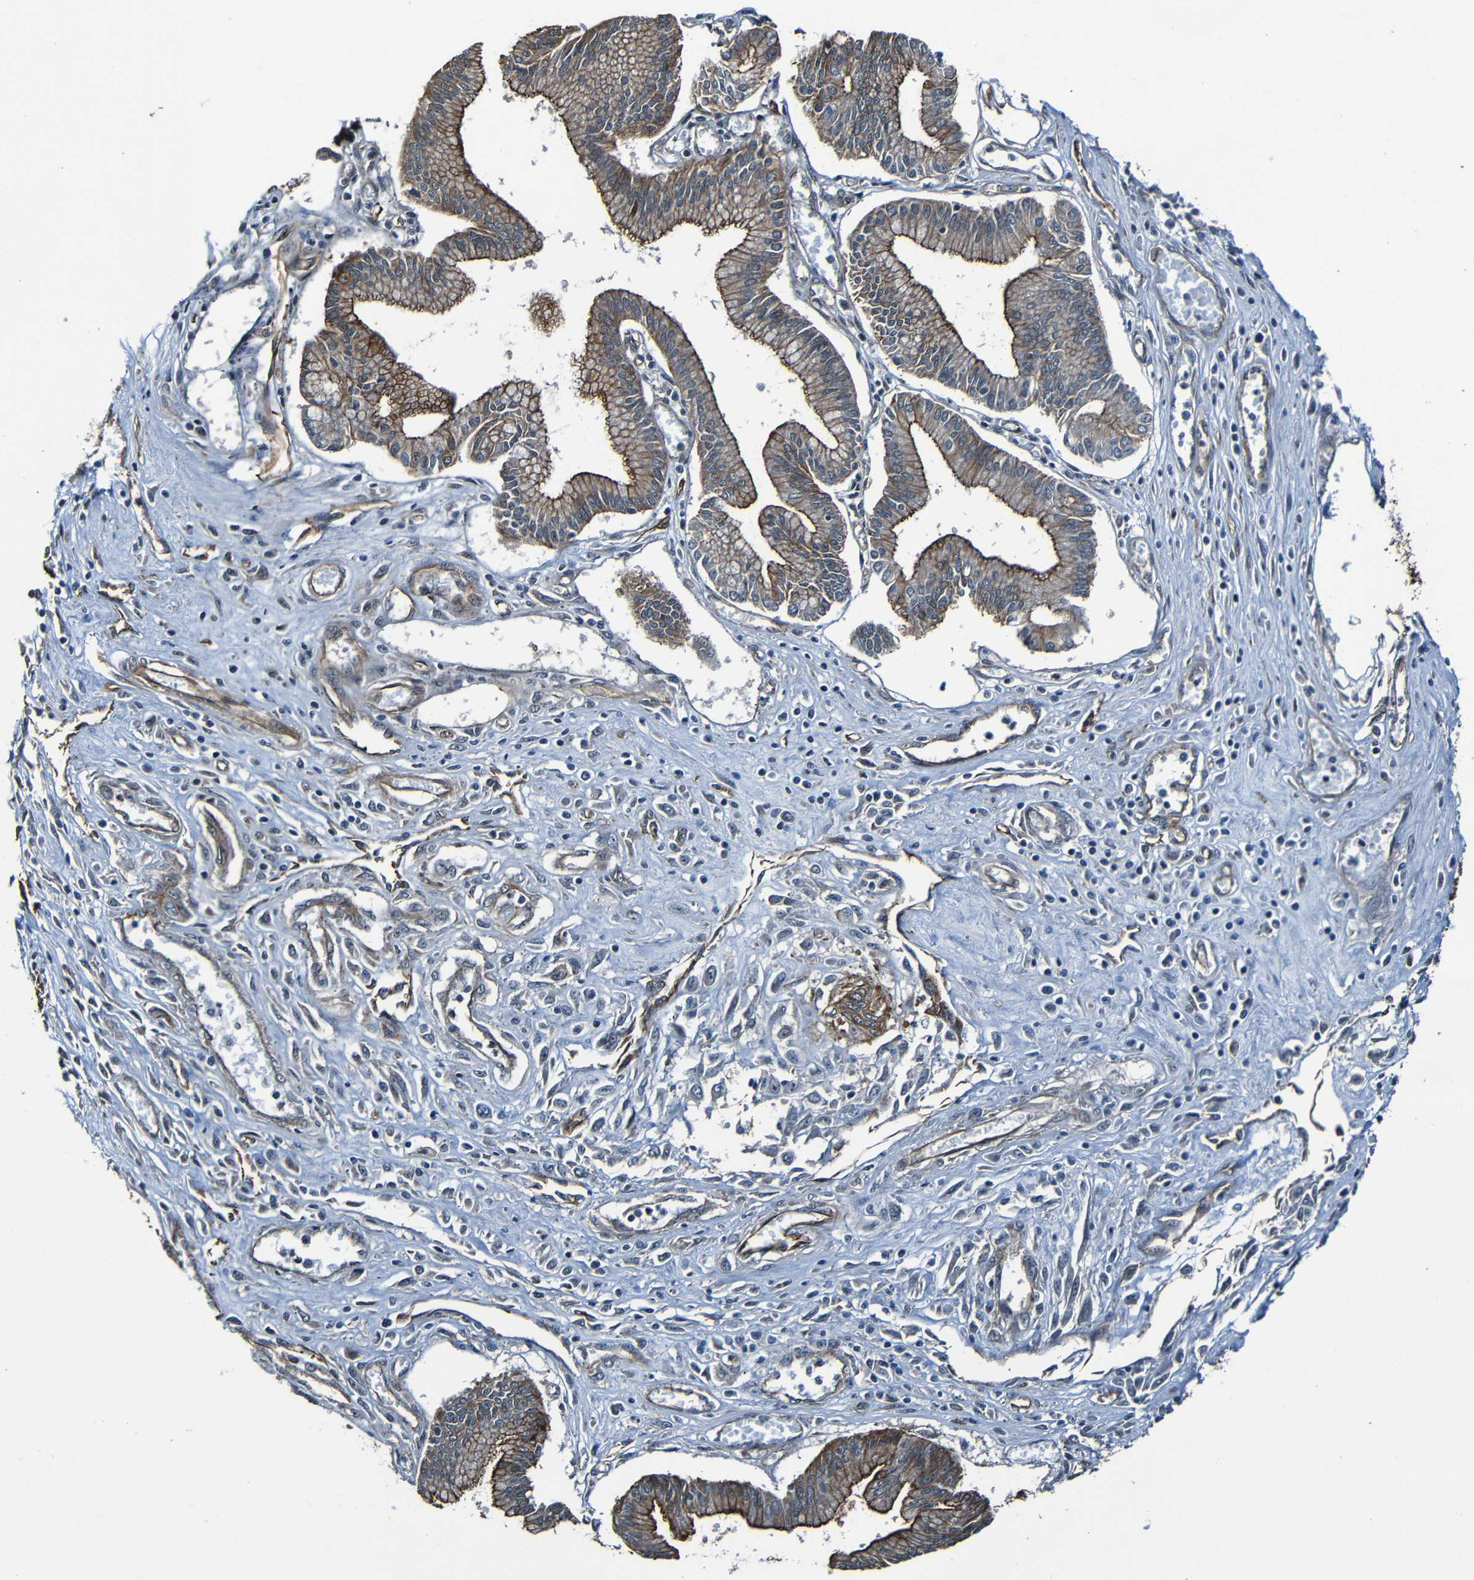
{"staining": {"intensity": "moderate", "quantity": ">75%", "location": "cytoplasmic/membranous"}, "tissue": "pancreatic cancer", "cell_type": "Tumor cells", "image_type": "cancer", "snomed": [{"axis": "morphology", "description": "Adenocarcinoma, NOS"}, {"axis": "topography", "description": "Pancreas"}], "caption": "About >75% of tumor cells in human pancreatic adenocarcinoma reveal moderate cytoplasmic/membranous protein positivity as visualized by brown immunohistochemical staining.", "gene": "LGR5", "patient": {"sex": "male", "age": 56}}